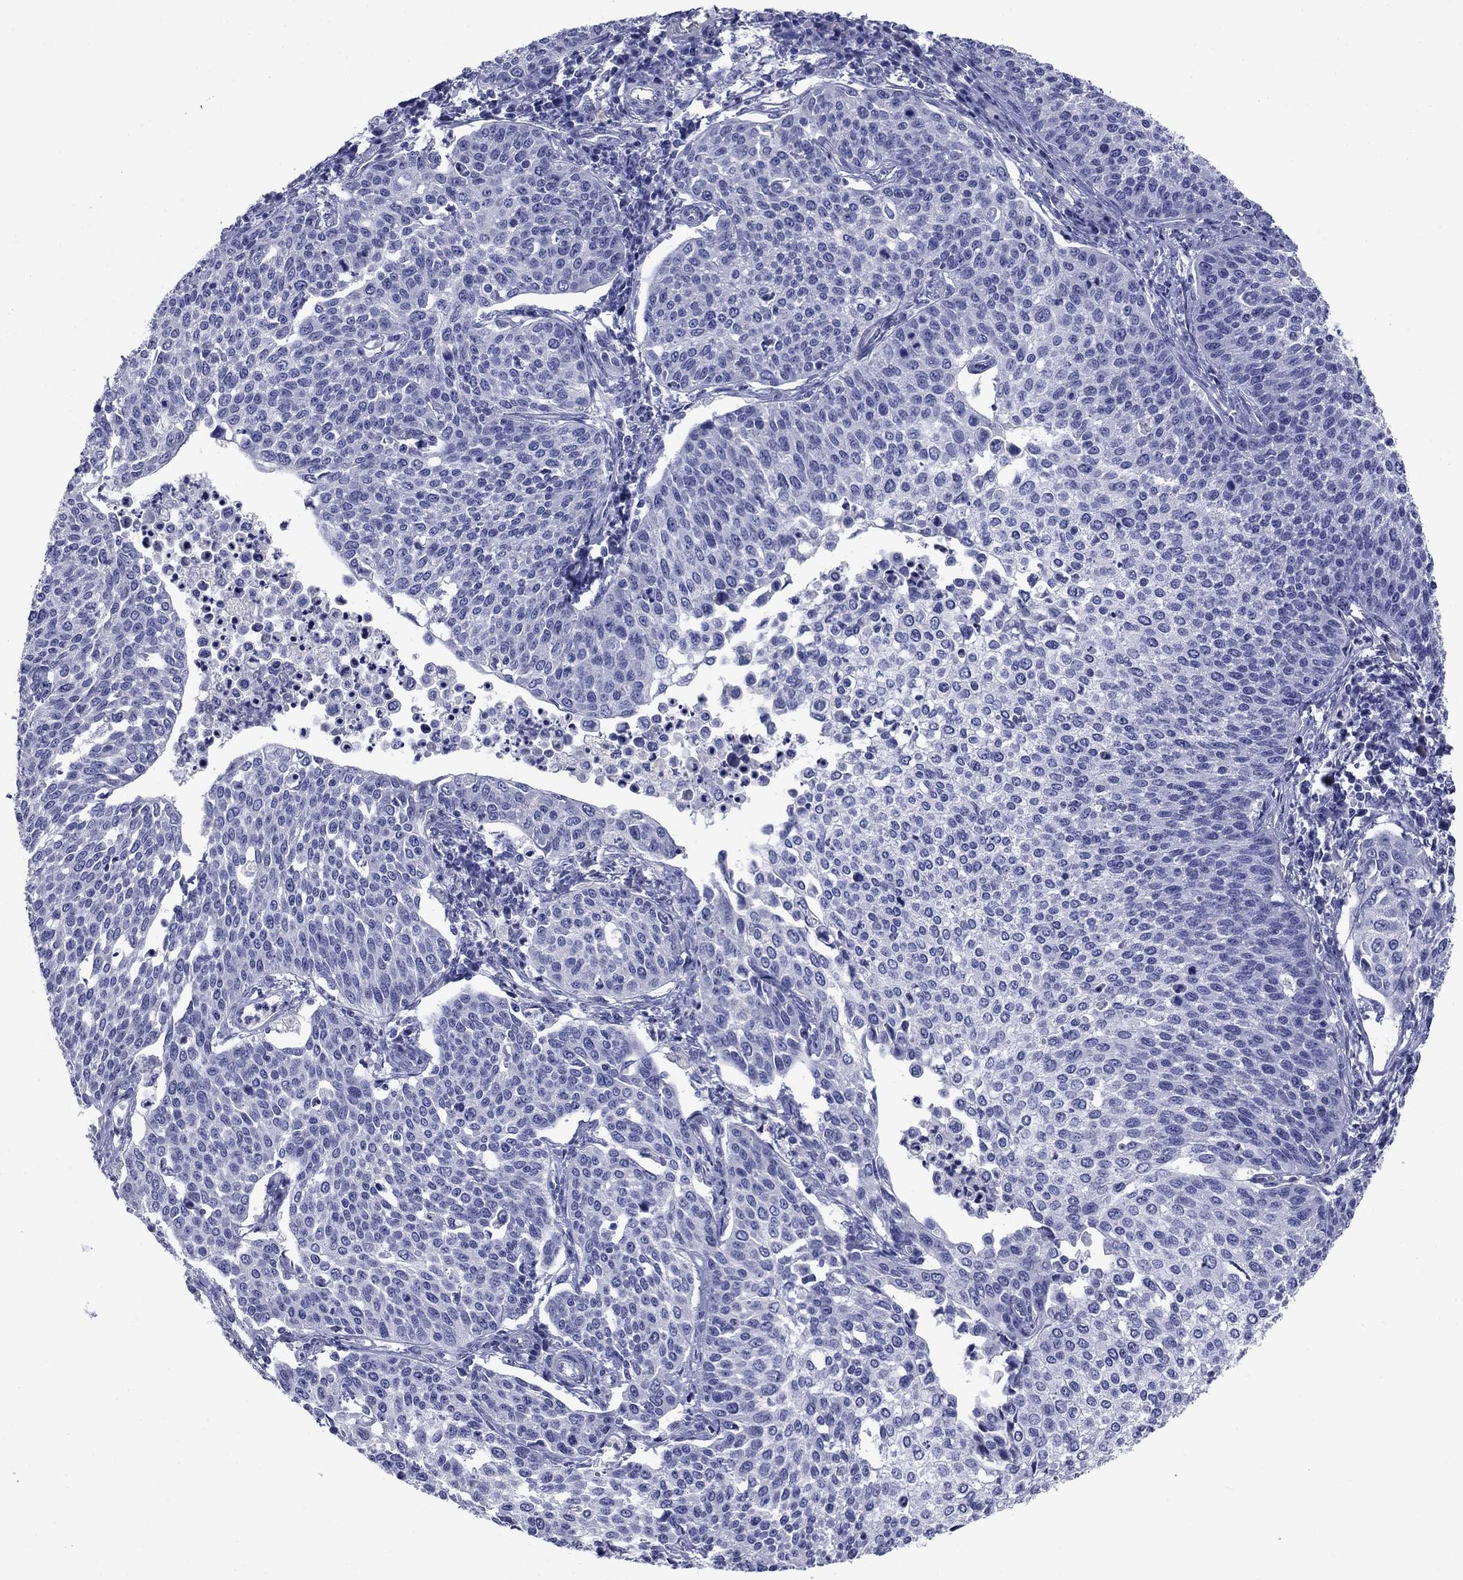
{"staining": {"intensity": "negative", "quantity": "none", "location": "none"}, "tissue": "cervical cancer", "cell_type": "Tumor cells", "image_type": "cancer", "snomed": [{"axis": "morphology", "description": "Squamous cell carcinoma, NOS"}, {"axis": "topography", "description": "Cervix"}], "caption": "This is a histopathology image of IHC staining of cervical squamous cell carcinoma, which shows no expression in tumor cells.", "gene": "PRKCG", "patient": {"sex": "female", "age": 34}}